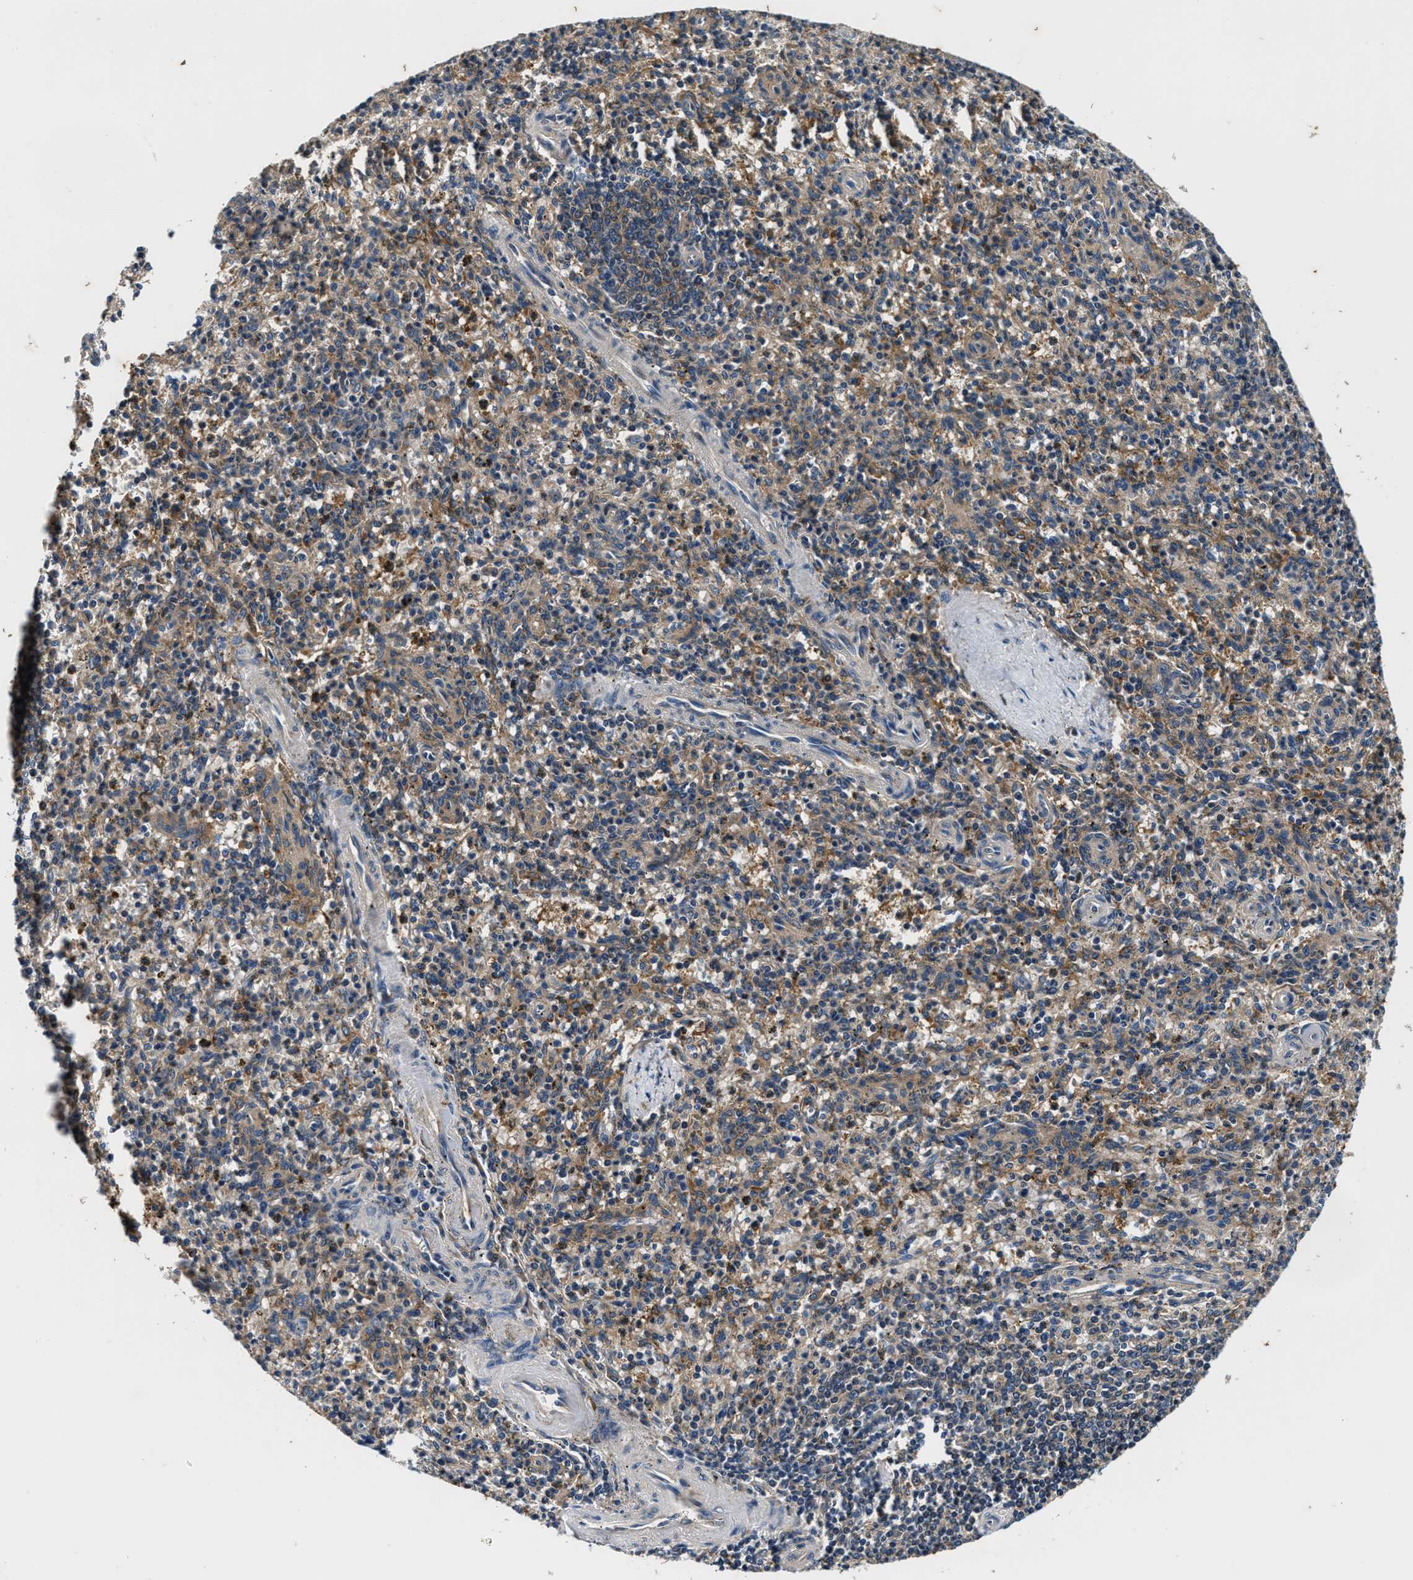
{"staining": {"intensity": "moderate", "quantity": "25%-75%", "location": "cytoplasmic/membranous"}, "tissue": "spleen", "cell_type": "Cells in red pulp", "image_type": "normal", "snomed": [{"axis": "morphology", "description": "Normal tissue, NOS"}, {"axis": "topography", "description": "Spleen"}], "caption": "The photomicrograph demonstrates a brown stain indicating the presence of a protein in the cytoplasmic/membranous of cells in red pulp in spleen.", "gene": "PI4KB", "patient": {"sex": "male", "age": 72}}